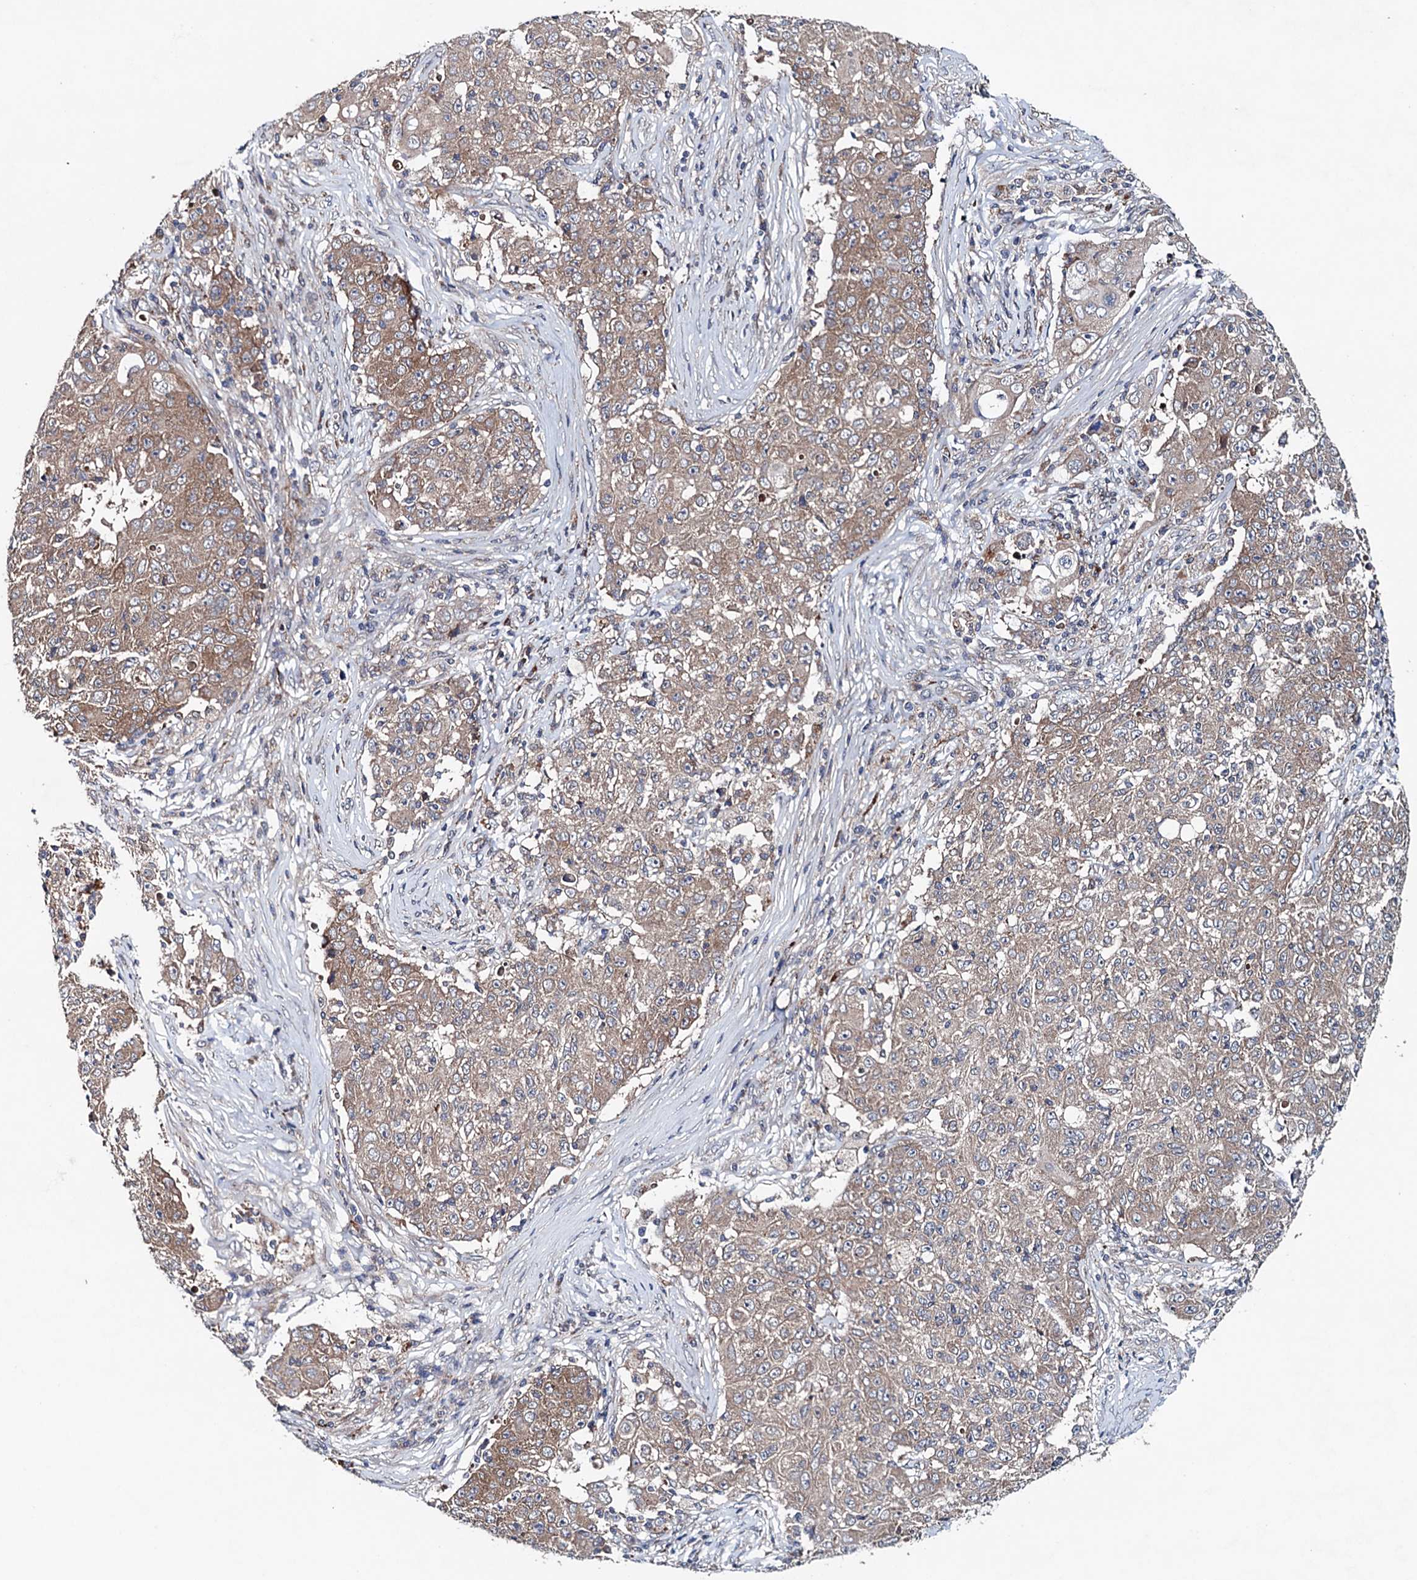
{"staining": {"intensity": "weak", "quantity": ">75%", "location": "cytoplasmic/membranous"}, "tissue": "ovarian cancer", "cell_type": "Tumor cells", "image_type": "cancer", "snomed": [{"axis": "morphology", "description": "Carcinoma, endometroid"}, {"axis": "topography", "description": "Ovary"}], "caption": "Immunohistochemical staining of human ovarian endometroid carcinoma demonstrates low levels of weak cytoplasmic/membranous staining in about >75% of tumor cells.", "gene": "BLTP3B", "patient": {"sex": "female", "age": 42}}